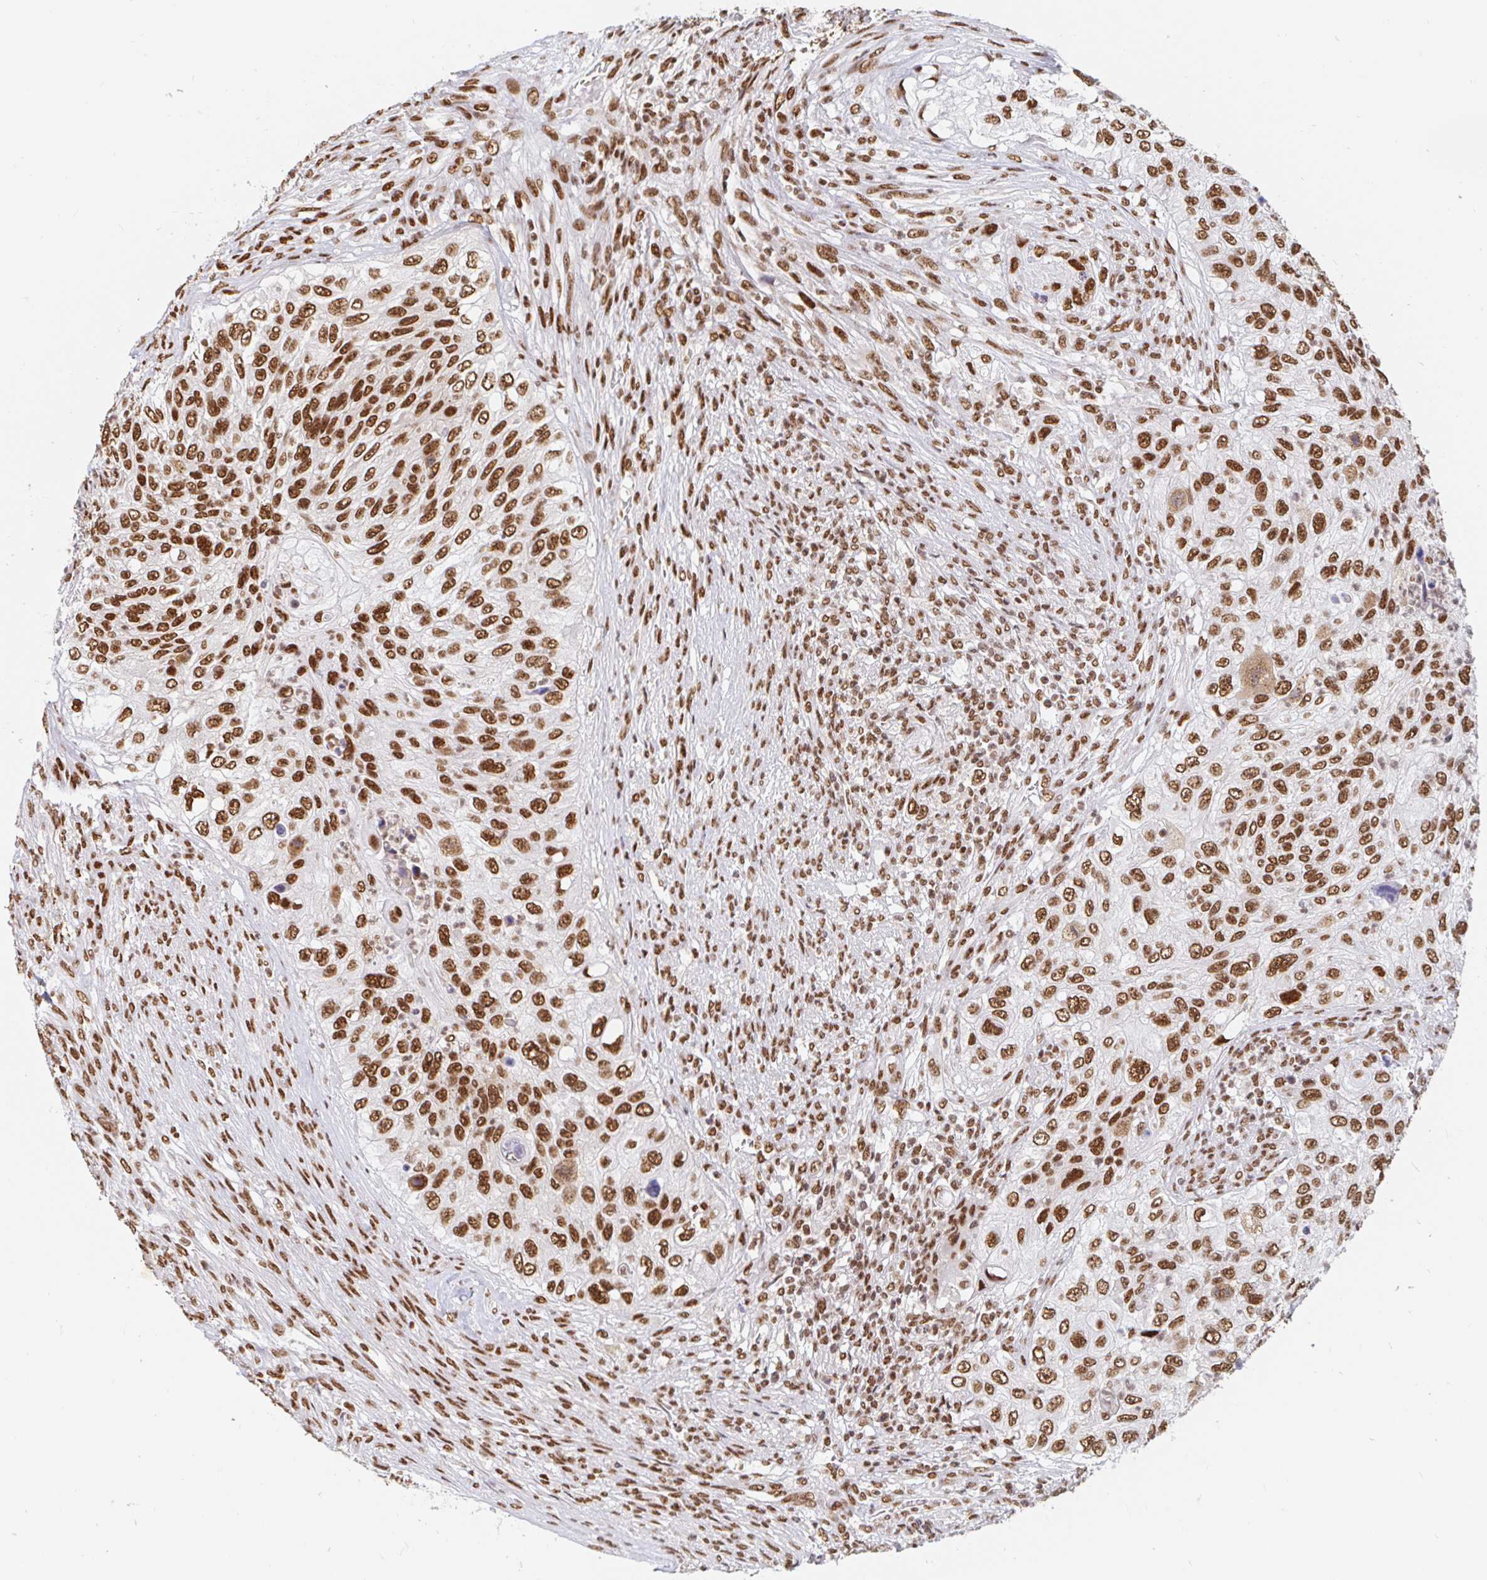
{"staining": {"intensity": "moderate", "quantity": ">75%", "location": "nuclear"}, "tissue": "urothelial cancer", "cell_type": "Tumor cells", "image_type": "cancer", "snomed": [{"axis": "morphology", "description": "Urothelial carcinoma, High grade"}, {"axis": "topography", "description": "Urinary bladder"}], "caption": "Tumor cells display moderate nuclear expression in approximately >75% of cells in urothelial cancer.", "gene": "RBMX", "patient": {"sex": "female", "age": 60}}